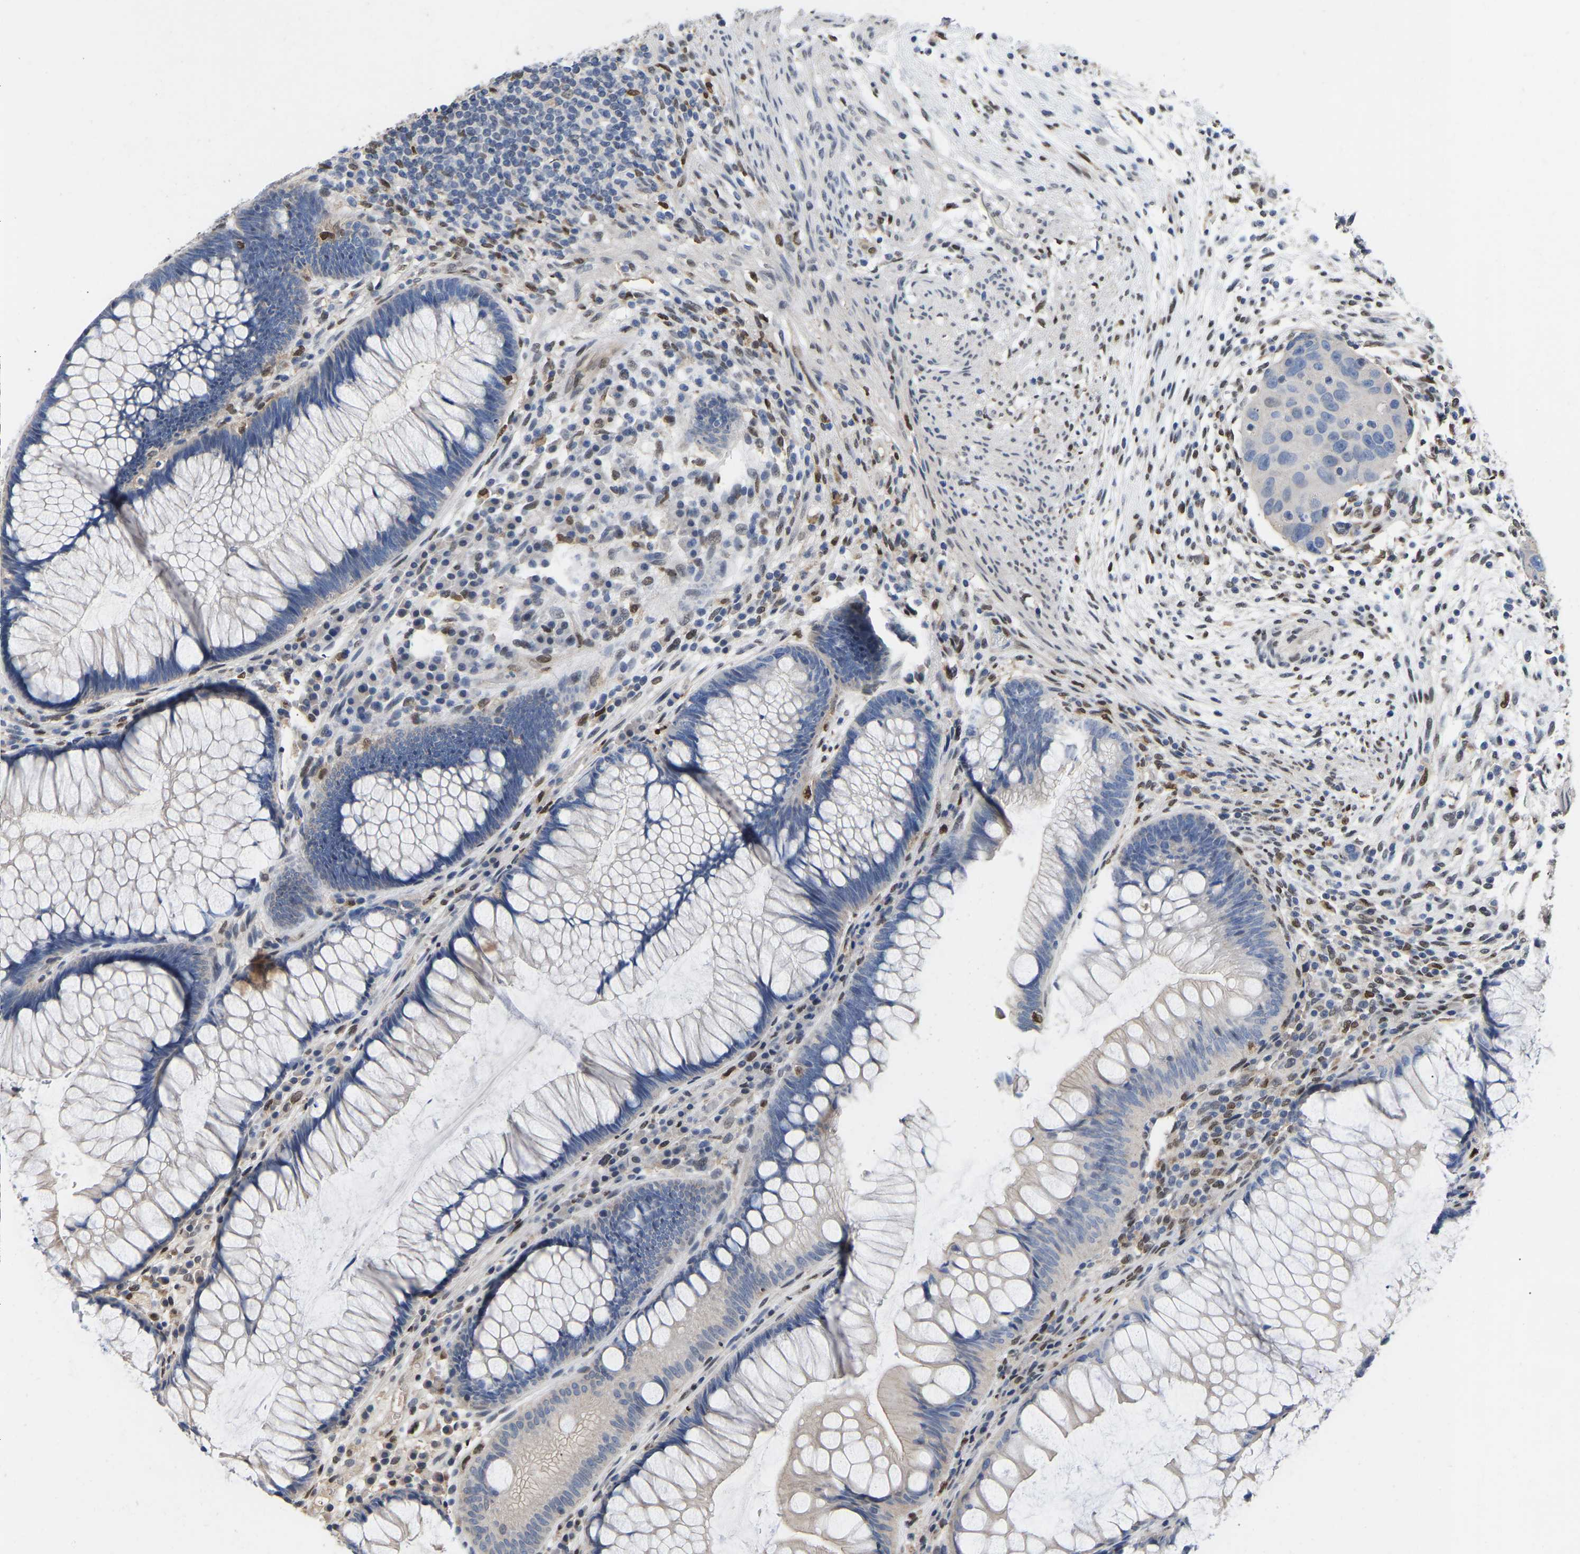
{"staining": {"intensity": "negative", "quantity": "none", "location": "none"}, "tissue": "rectum", "cell_type": "Glandular cells", "image_type": "normal", "snomed": [{"axis": "morphology", "description": "Normal tissue, NOS"}, {"axis": "topography", "description": "Rectum"}], "caption": "This micrograph is of normal rectum stained with immunohistochemistry (IHC) to label a protein in brown with the nuclei are counter-stained blue. There is no expression in glandular cells.", "gene": "QKI", "patient": {"sex": "male", "age": 51}}